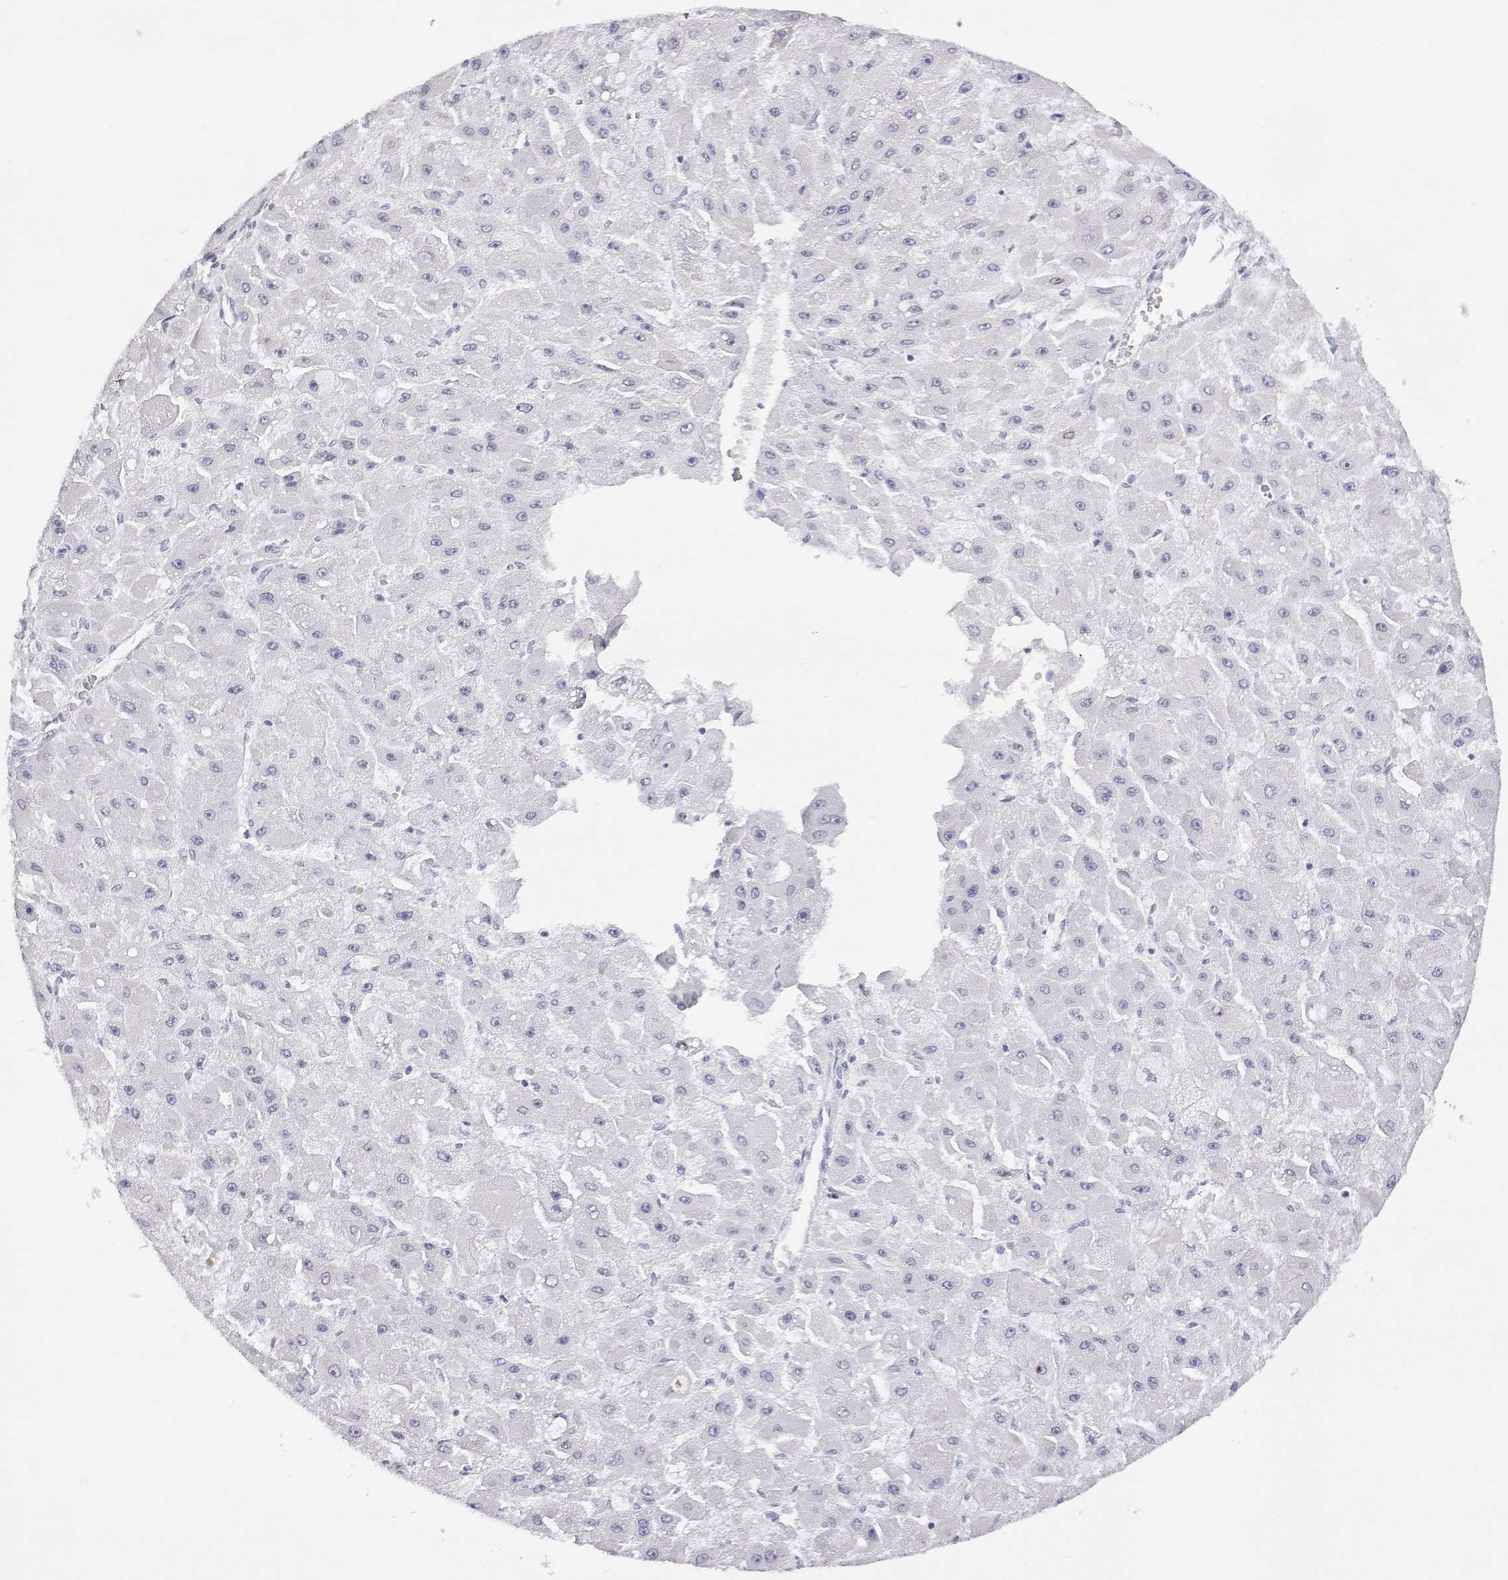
{"staining": {"intensity": "negative", "quantity": "none", "location": "none"}, "tissue": "liver cancer", "cell_type": "Tumor cells", "image_type": "cancer", "snomed": [{"axis": "morphology", "description": "Carcinoma, Hepatocellular, NOS"}, {"axis": "topography", "description": "Liver"}], "caption": "Immunohistochemical staining of liver hepatocellular carcinoma exhibits no significant staining in tumor cells. (DAB (3,3'-diaminobenzidine) immunohistochemistry (IHC), high magnification).", "gene": "ANKRD65", "patient": {"sex": "female", "age": 25}}